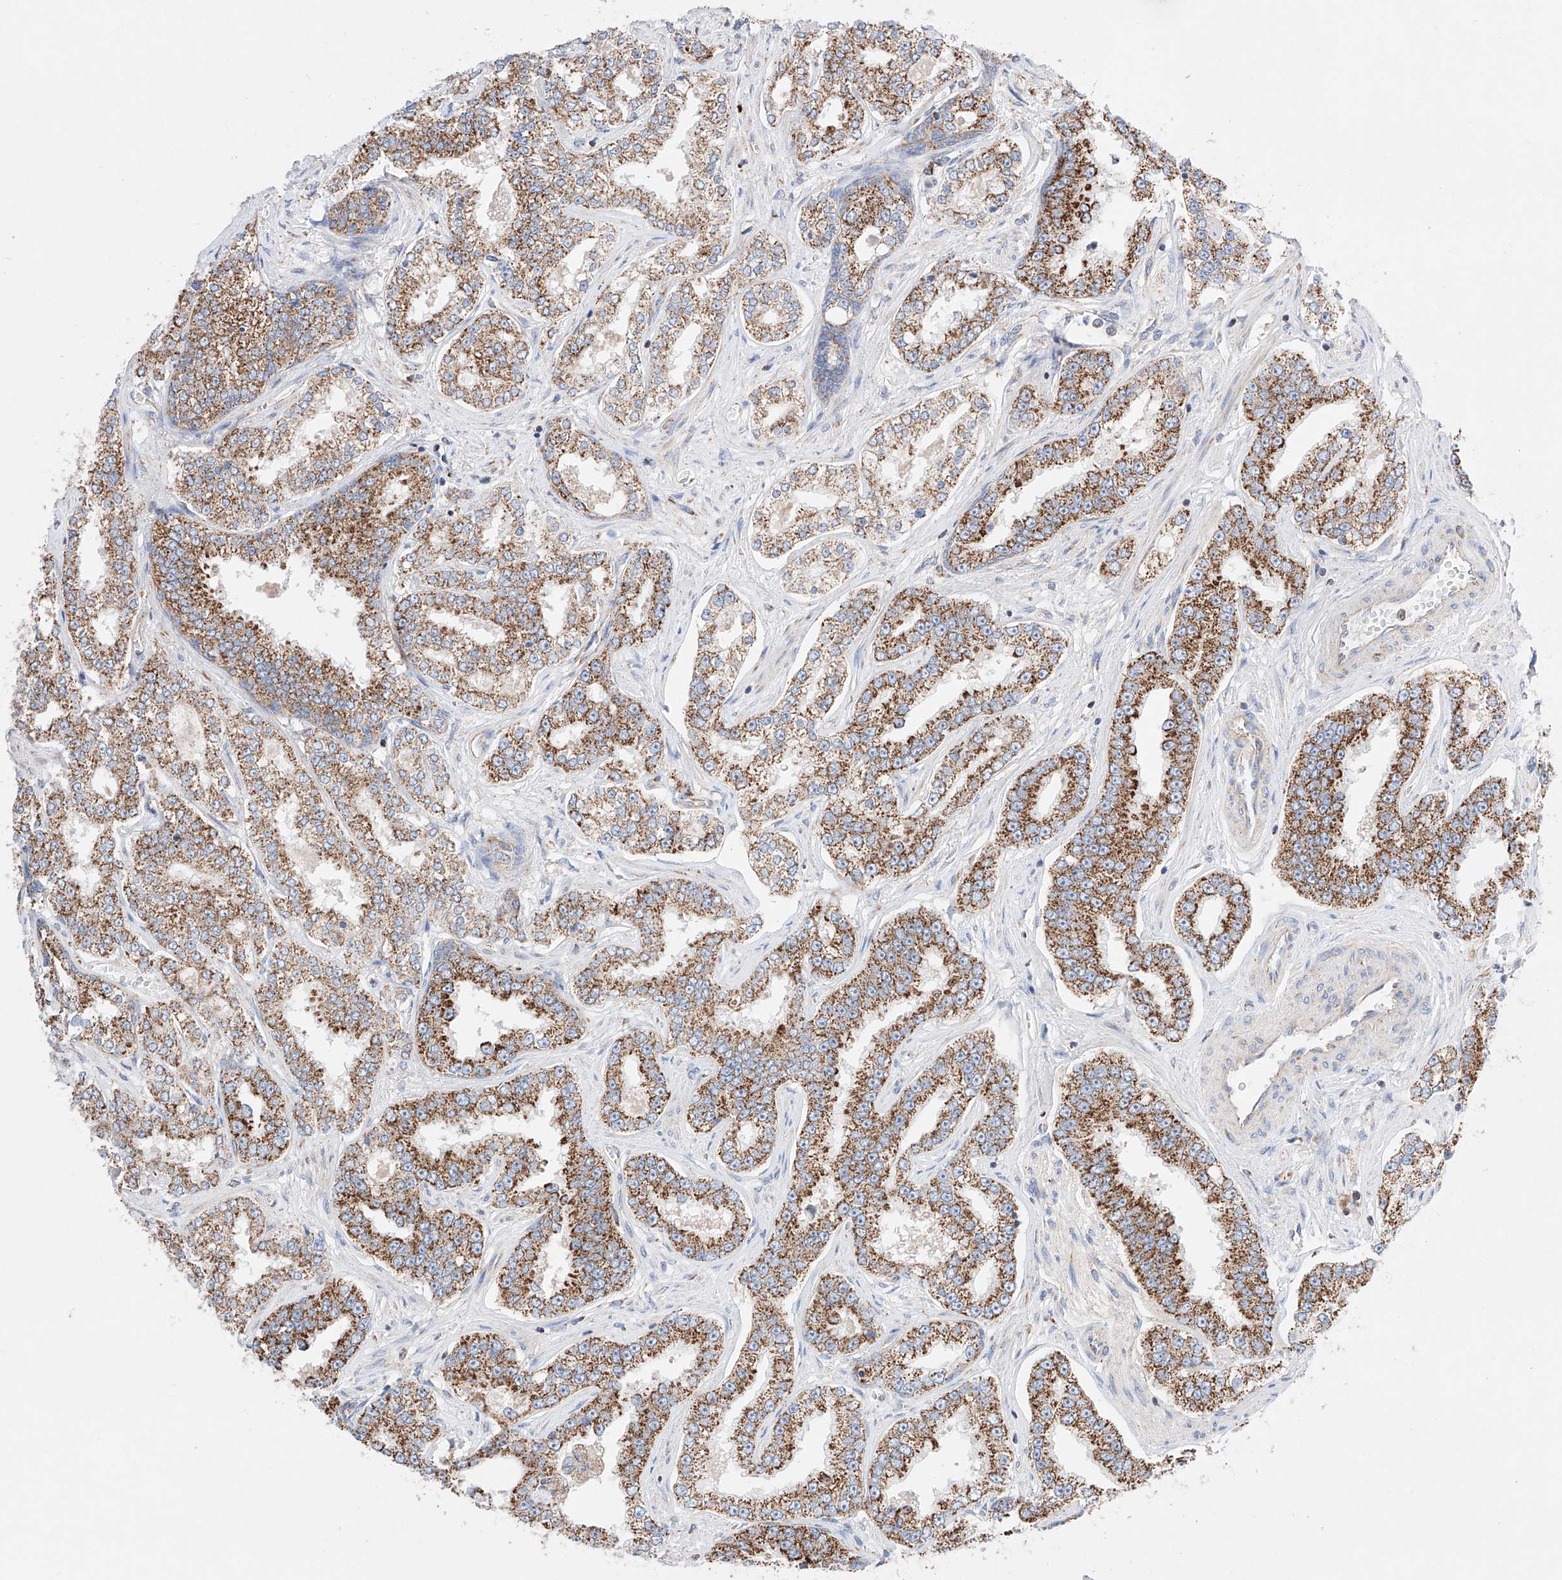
{"staining": {"intensity": "strong", "quantity": ">75%", "location": "cytoplasmic/membranous"}, "tissue": "prostate cancer", "cell_type": "Tumor cells", "image_type": "cancer", "snomed": [{"axis": "morphology", "description": "Normal tissue, NOS"}, {"axis": "morphology", "description": "Adenocarcinoma, High grade"}, {"axis": "topography", "description": "Prostate"}], "caption": "An IHC image of tumor tissue is shown. Protein staining in brown labels strong cytoplasmic/membranous positivity in prostate cancer (high-grade adenocarcinoma) within tumor cells.", "gene": "KTI12", "patient": {"sex": "male", "age": 83}}